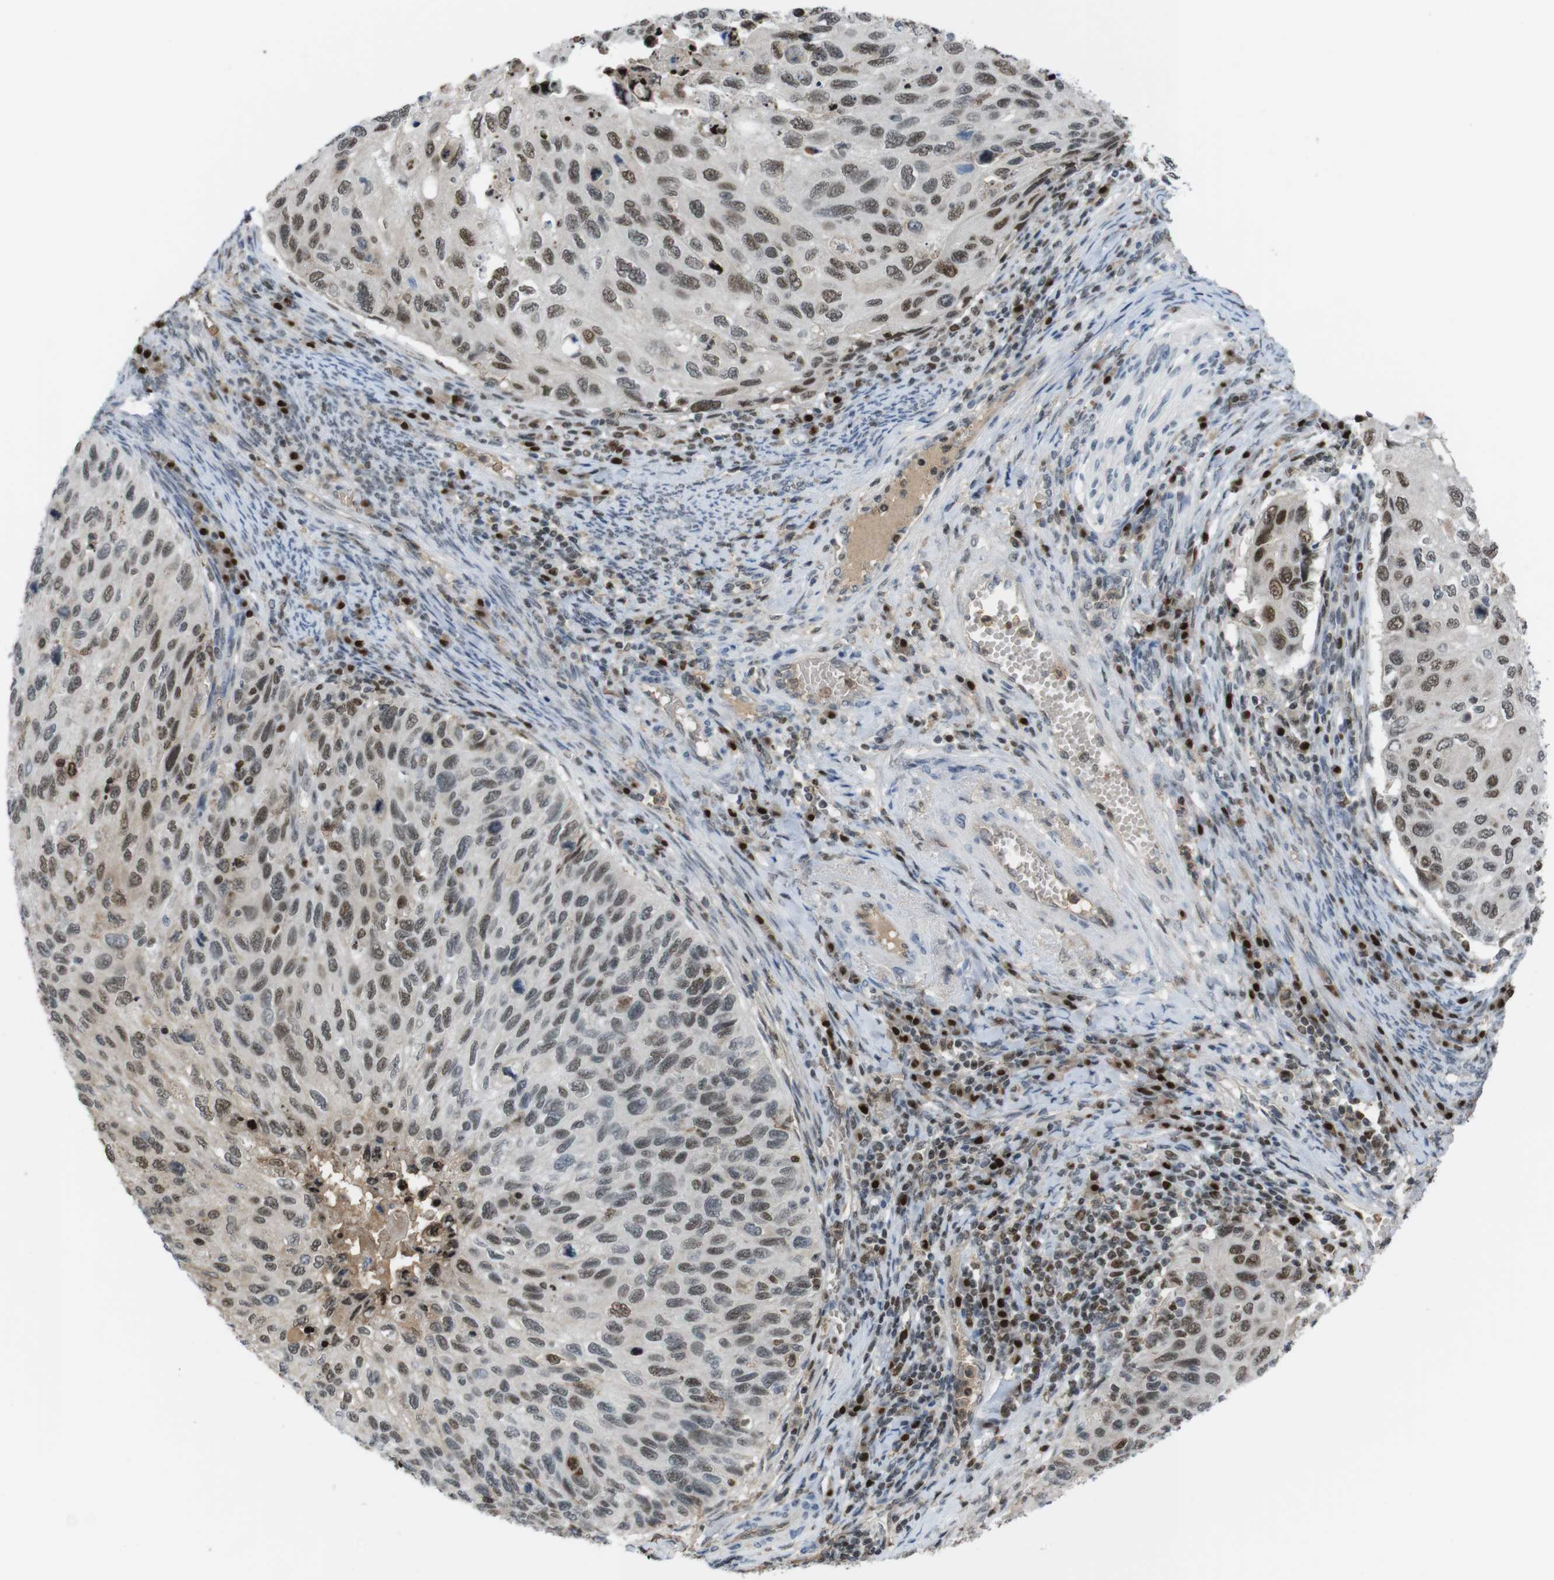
{"staining": {"intensity": "moderate", "quantity": ">75%", "location": "nuclear"}, "tissue": "cervical cancer", "cell_type": "Tumor cells", "image_type": "cancer", "snomed": [{"axis": "morphology", "description": "Squamous cell carcinoma, NOS"}, {"axis": "topography", "description": "Cervix"}], "caption": "Human cervical squamous cell carcinoma stained with a brown dye reveals moderate nuclear positive expression in approximately >75% of tumor cells.", "gene": "SUB1", "patient": {"sex": "female", "age": 70}}